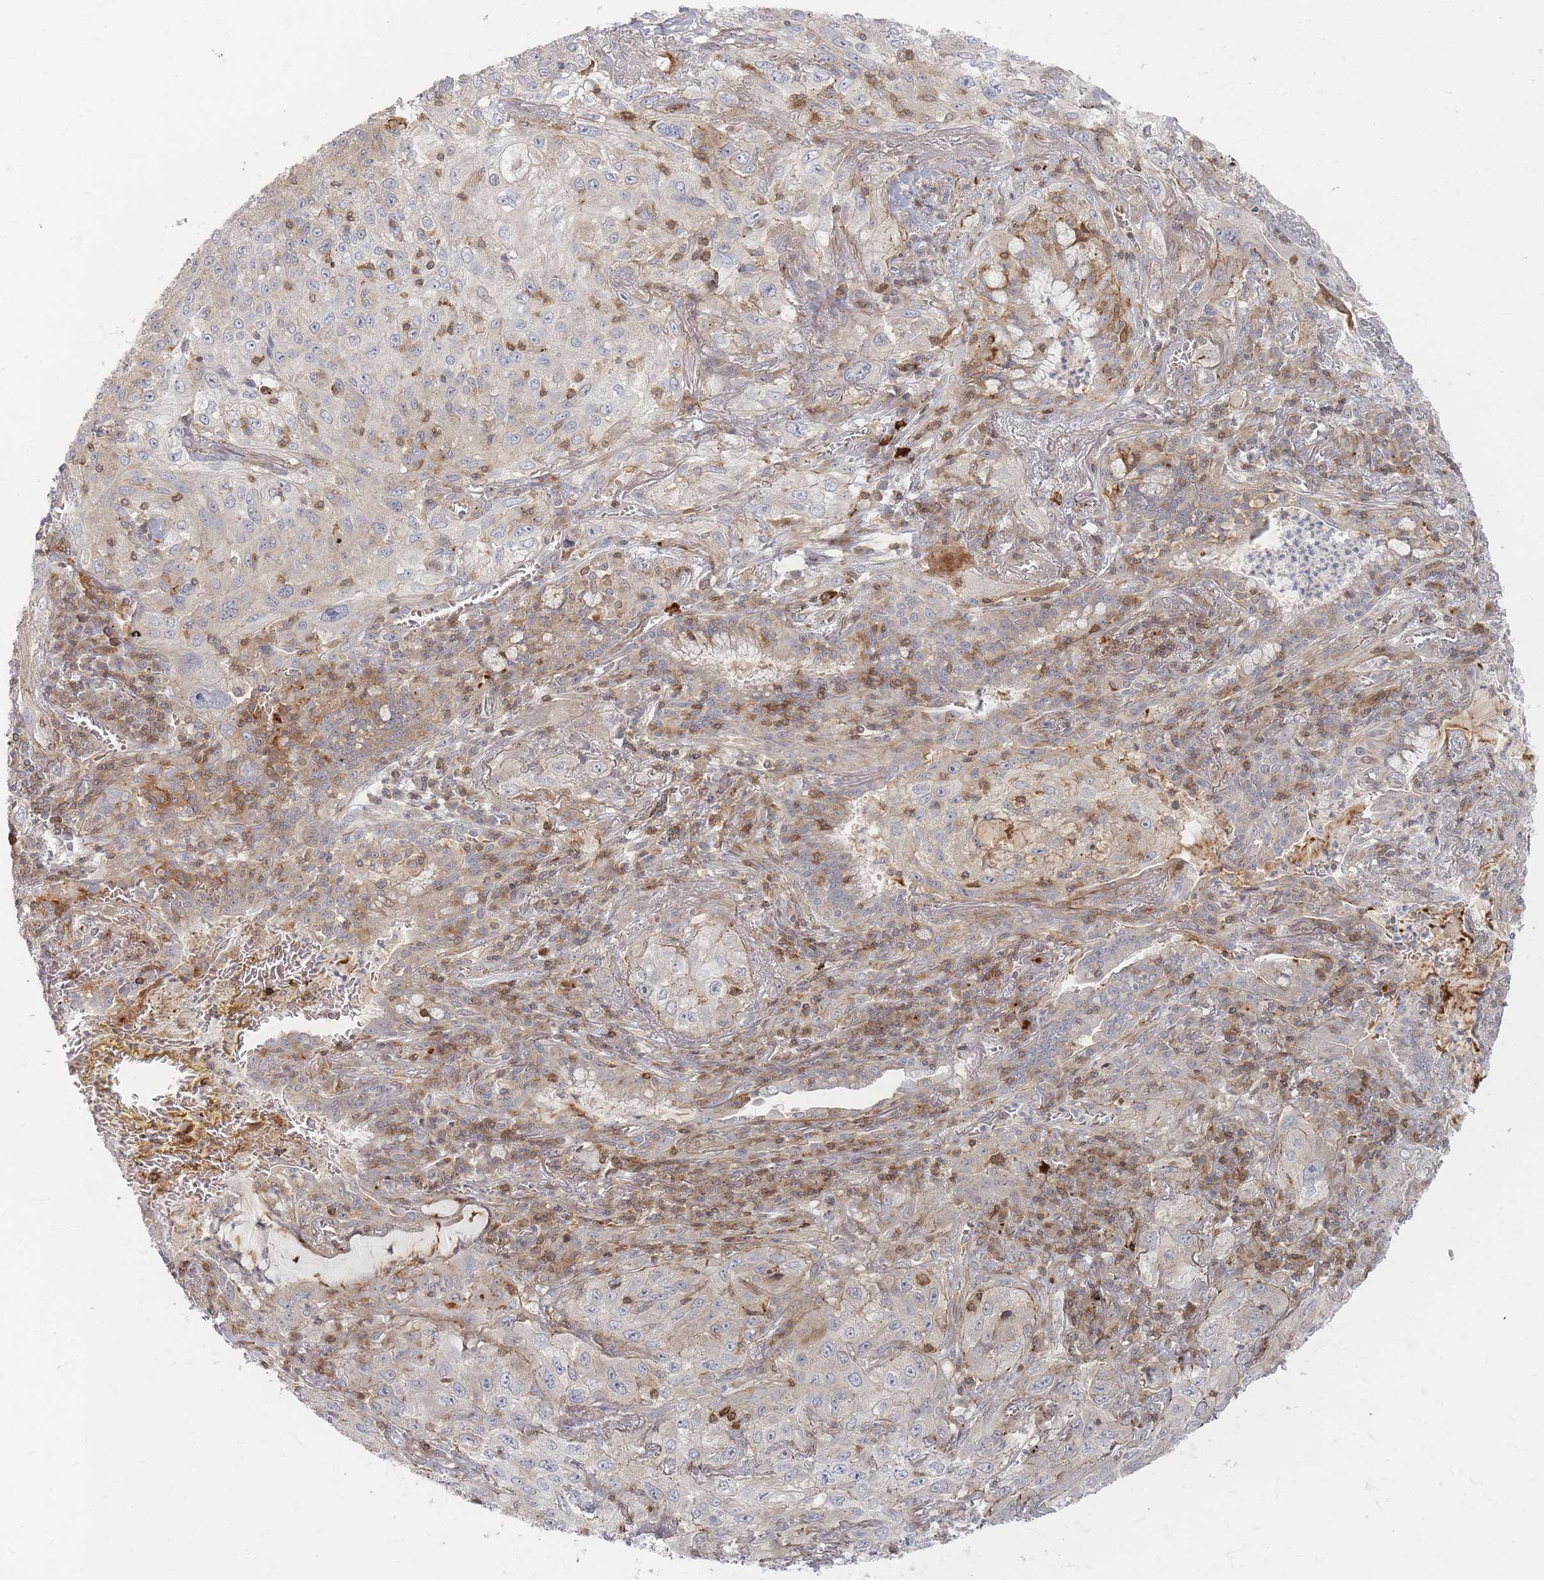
{"staining": {"intensity": "negative", "quantity": "none", "location": "none"}, "tissue": "lung cancer", "cell_type": "Tumor cells", "image_type": "cancer", "snomed": [{"axis": "morphology", "description": "Squamous cell carcinoma, NOS"}, {"axis": "topography", "description": "Lung"}], "caption": "Lung cancer stained for a protein using immunohistochemistry displays no expression tumor cells.", "gene": "ZNF852", "patient": {"sex": "female", "age": 69}}